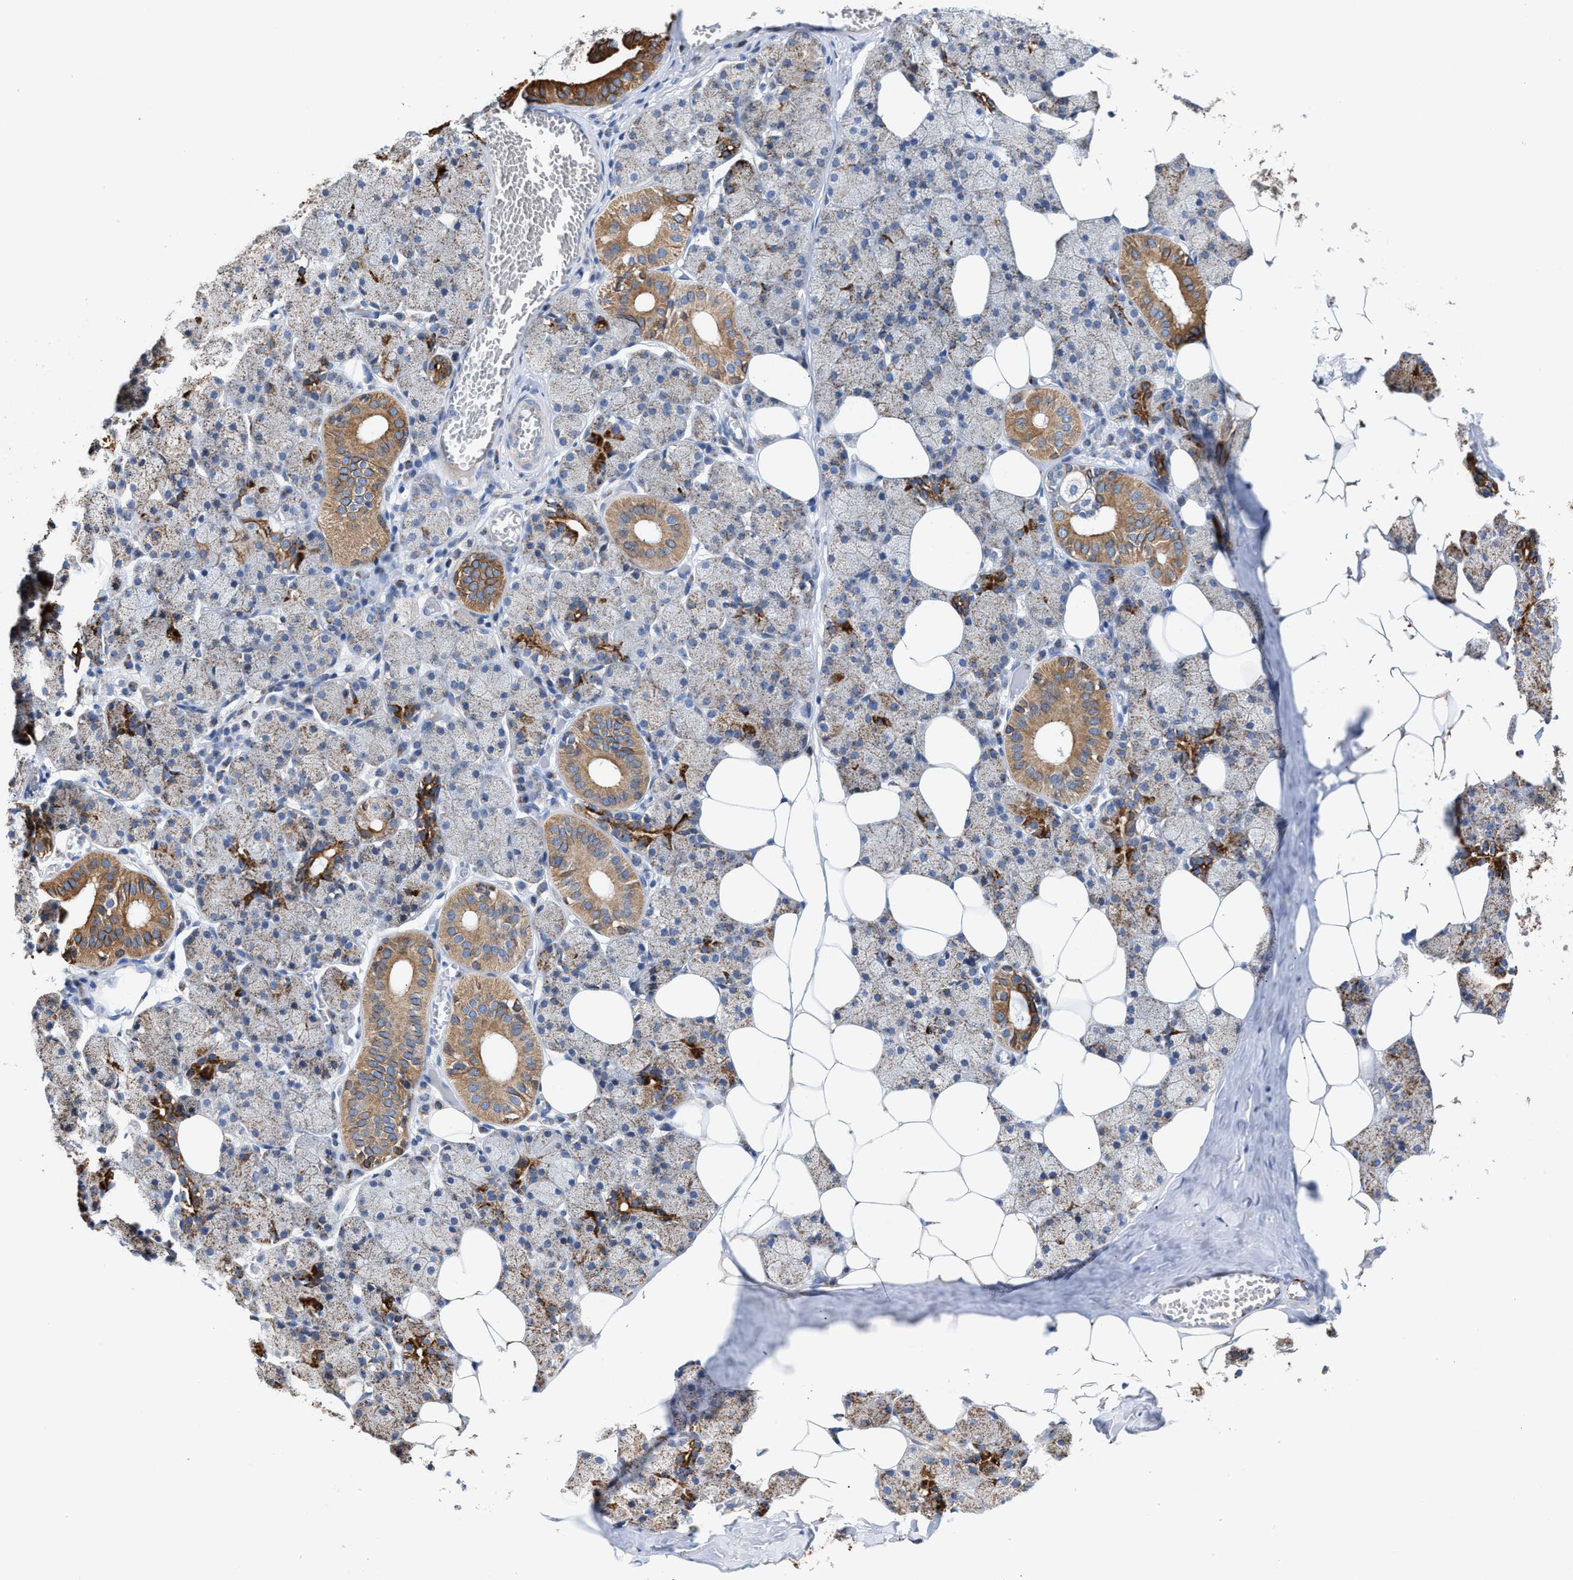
{"staining": {"intensity": "moderate", "quantity": "<25%", "location": "cytoplasmic/membranous"}, "tissue": "salivary gland", "cell_type": "Glandular cells", "image_type": "normal", "snomed": [{"axis": "morphology", "description": "Normal tissue, NOS"}, {"axis": "topography", "description": "Salivary gland"}], "caption": "Protein expression by immunohistochemistry (IHC) exhibits moderate cytoplasmic/membranous positivity in approximately <25% of glandular cells in benign salivary gland.", "gene": "JAG1", "patient": {"sex": "female", "age": 33}}